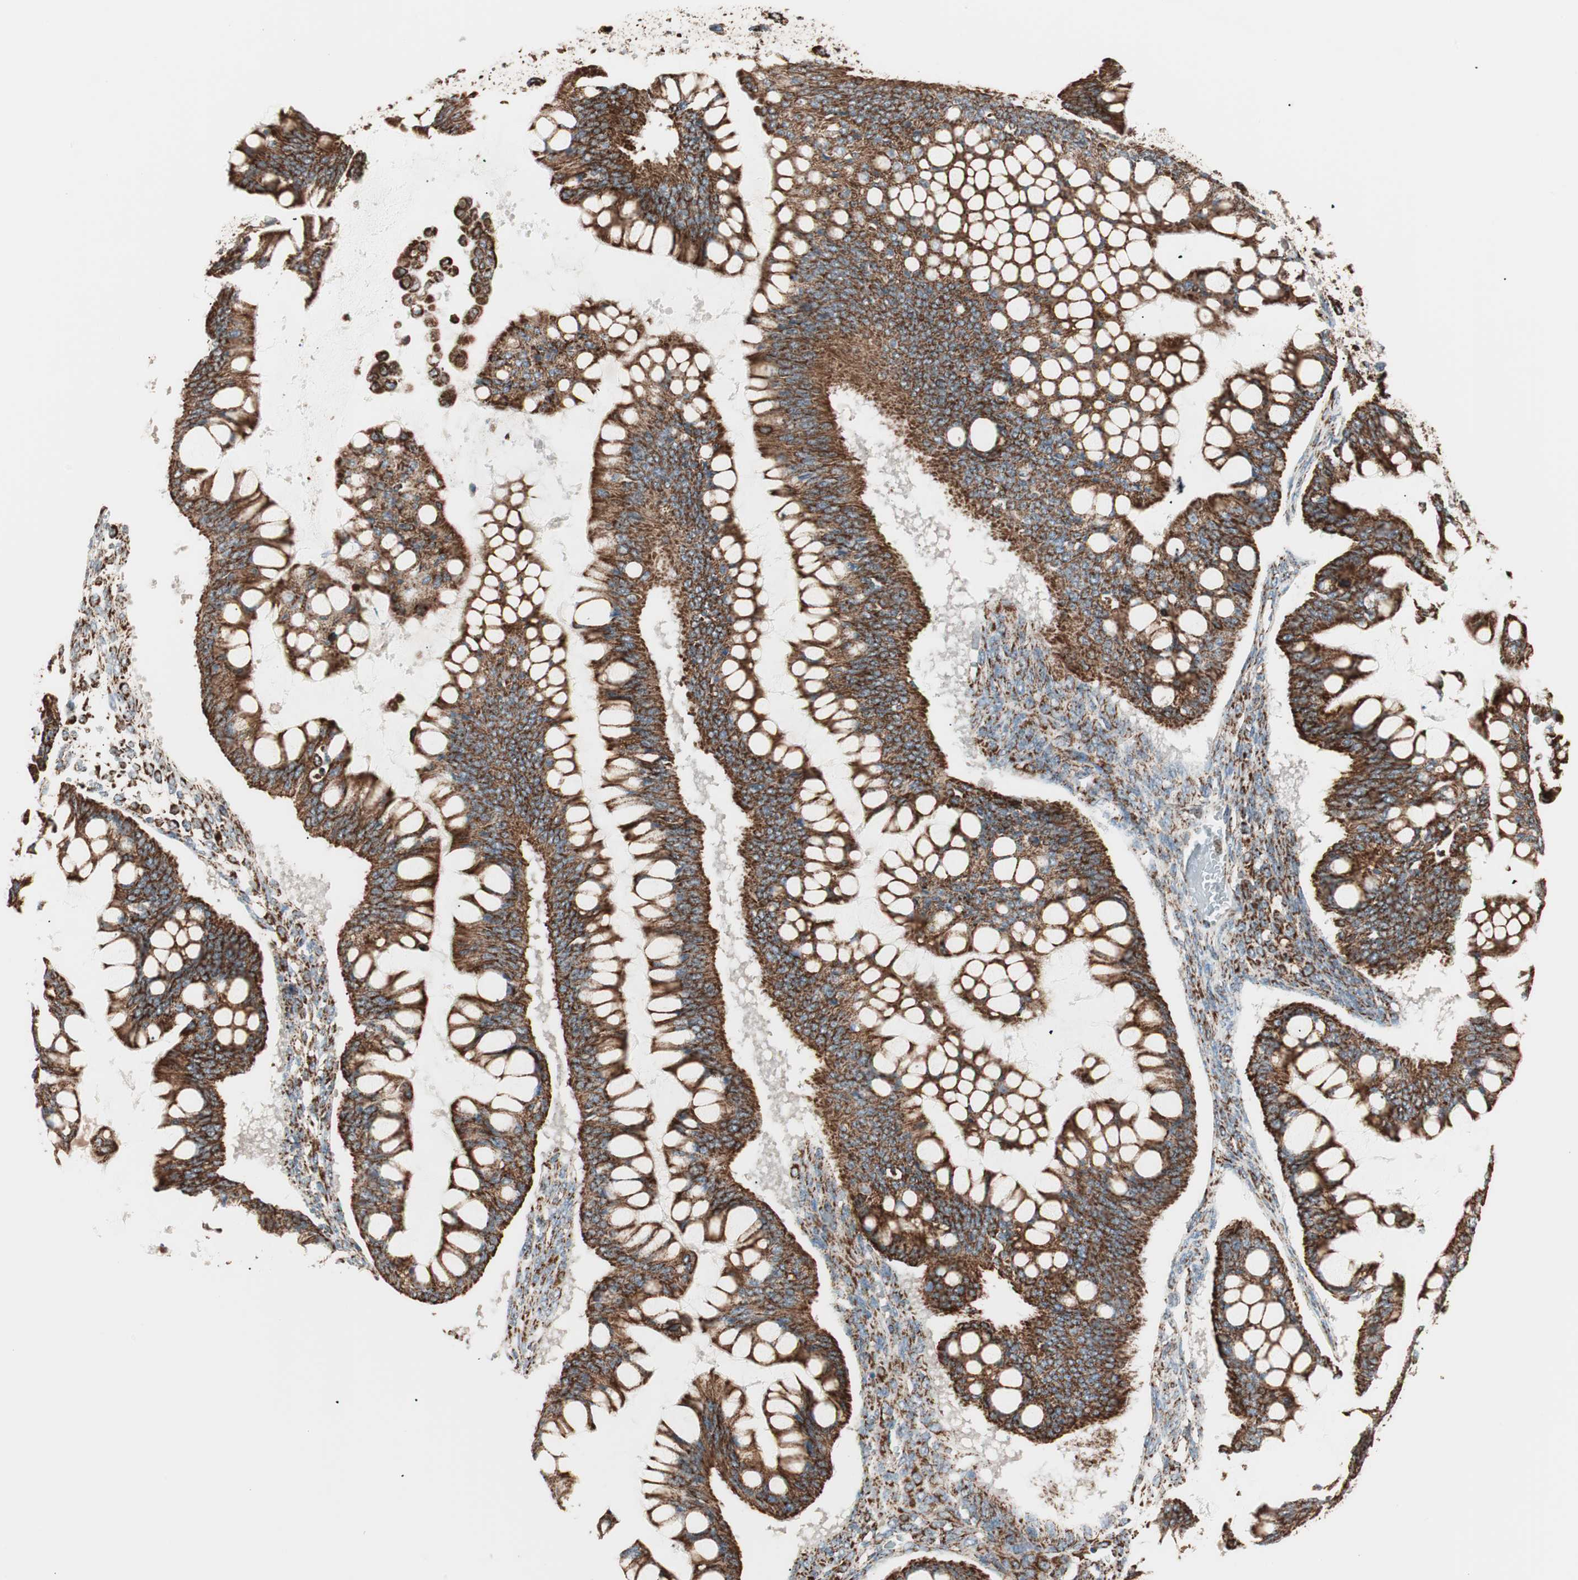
{"staining": {"intensity": "strong", "quantity": ">75%", "location": "cytoplasmic/membranous"}, "tissue": "ovarian cancer", "cell_type": "Tumor cells", "image_type": "cancer", "snomed": [{"axis": "morphology", "description": "Cystadenocarcinoma, mucinous, NOS"}, {"axis": "topography", "description": "Ovary"}], "caption": "This is a histology image of immunohistochemistry staining of mucinous cystadenocarcinoma (ovarian), which shows strong positivity in the cytoplasmic/membranous of tumor cells.", "gene": "TOMM22", "patient": {"sex": "female", "age": 73}}